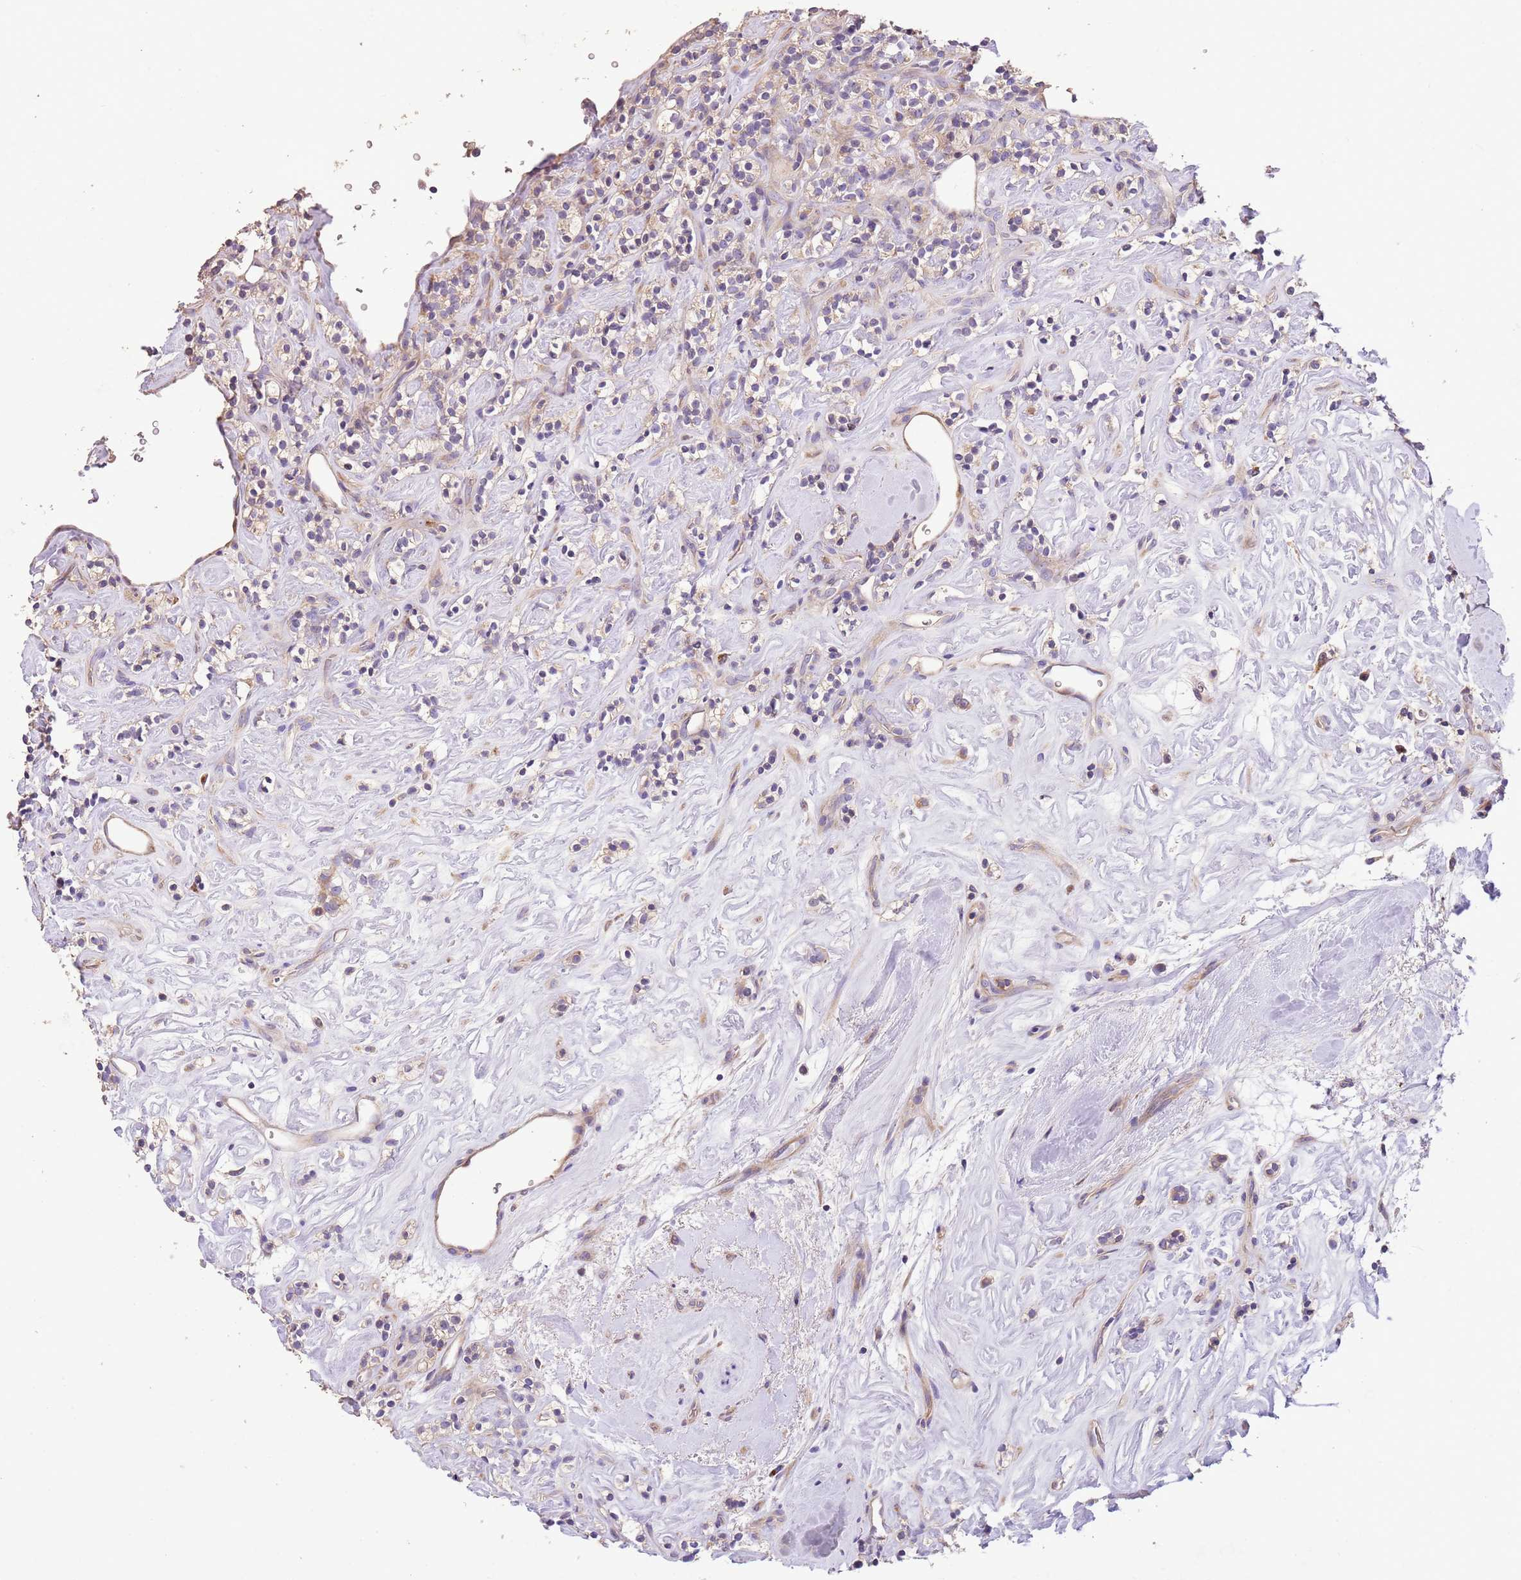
{"staining": {"intensity": "weak", "quantity": "<25%", "location": "cytoplasmic/membranous"}, "tissue": "renal cancer", "cell_type": "Tumor cells", "image_type": "cancer", "snomed": [{"axis": "morphology", "description": "Adenocarcinoma, NOS"}, {"axis": "topography", "description": "Kidney"}], "caption": "The image displays no significant expression in tumor cells of renal cancer (adenocarcinoma). The staining is performed using DAB brown chromogen with nuclei counter-stained in using hematoxylin.", "gene": "PIGA", "patient": {"sex": "male", "age": 77}}